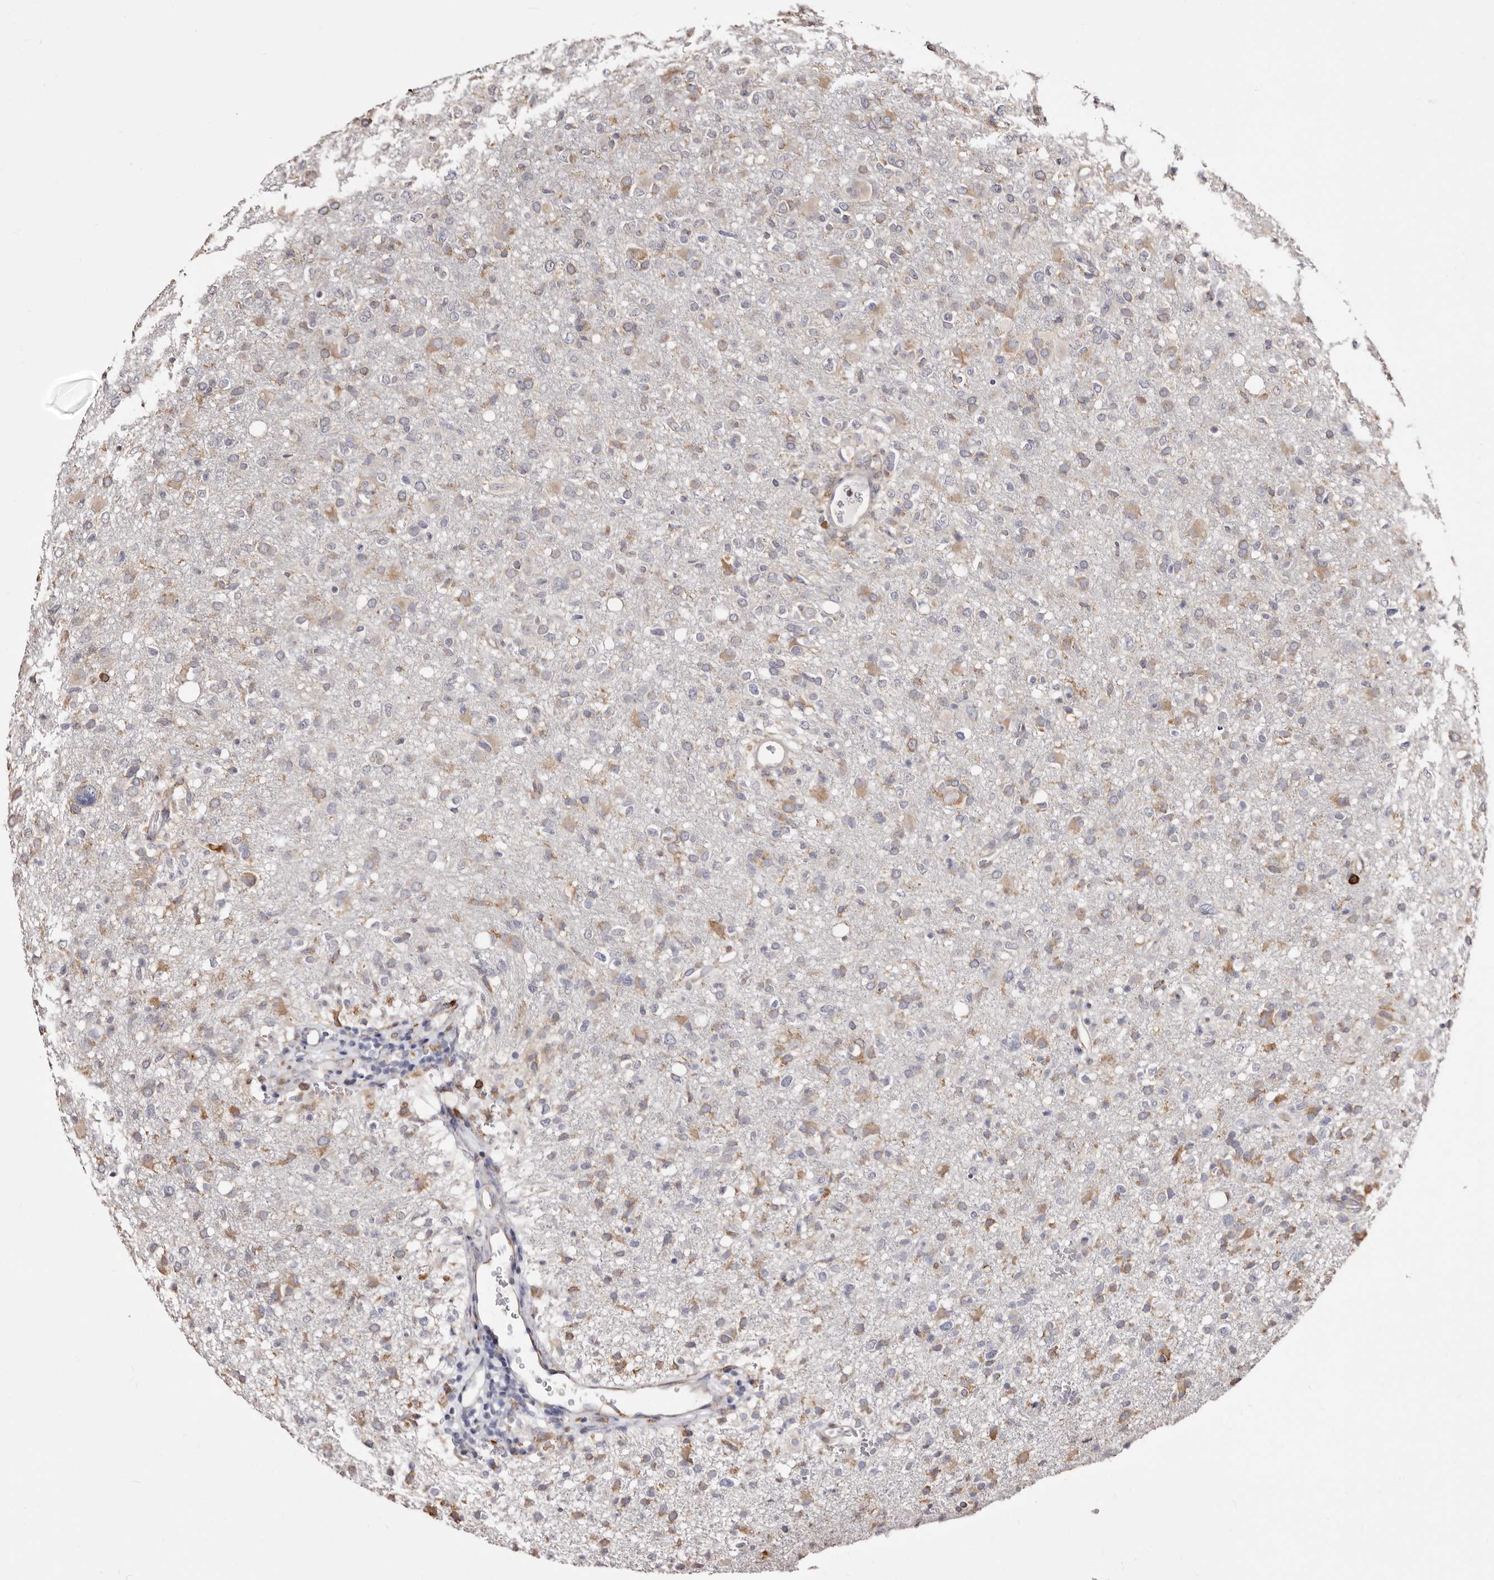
{"staining": {"intensity": "moderate", "quantity": "25%-75%", "location": "cytoplasmic/membranous"}, "tissue": "glioma", "cell_type": "Tumor cells", "image_type": "cancer", "snomed": [{"axis": "morphology", "description": "Glioma, malignant, High grade"}, {"axis": "topography", "description": "Brain"}], "caption": "The image shows a brown stain indicating the presence of a protein in the cytoplasmic/membranous of tumor cells in glioma.", "gene": "ACBD6", "patient": {"sex": "female", "age": 57}}